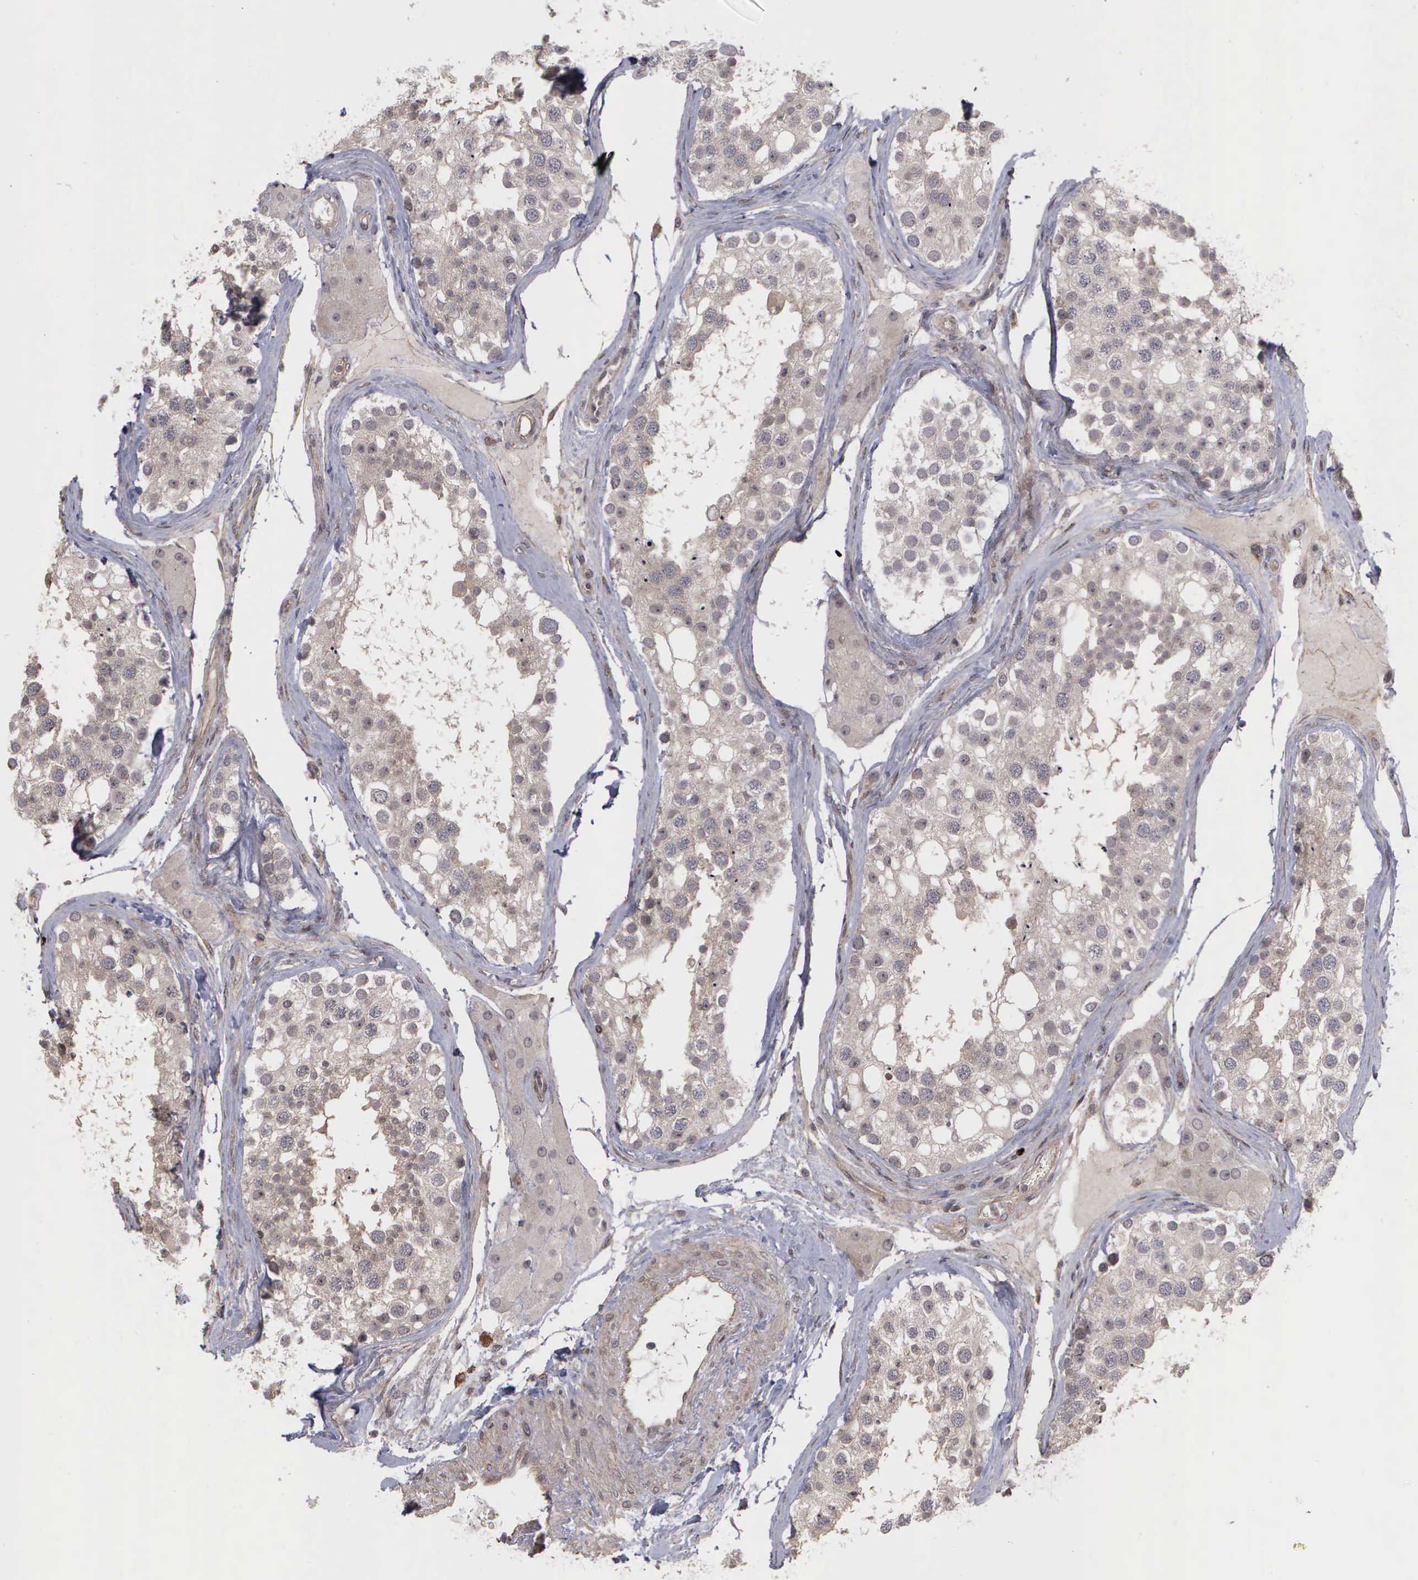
{"staining": {"intensity": "weak", "quantity": "<25%", "location": "nuclear"}, "tissue": "testis", "cell_type": "Cells in seminiferous ducts", "image_type": "normal", "snomed": [{"axis": "morphology", "description": "Normal tissue, NOS"}, {"axis": "topography", "description": "Testis"}], "caption": "Benign testis was stained to show a protein in brown. There is no significant positivity in cells in seminiferous ducts. (DAB (3,3'-diaminobenzidine) IHC with hematoxylin counter stain).", "gene": "MMP9", "patient": {"sex": "male", "age": 68}}